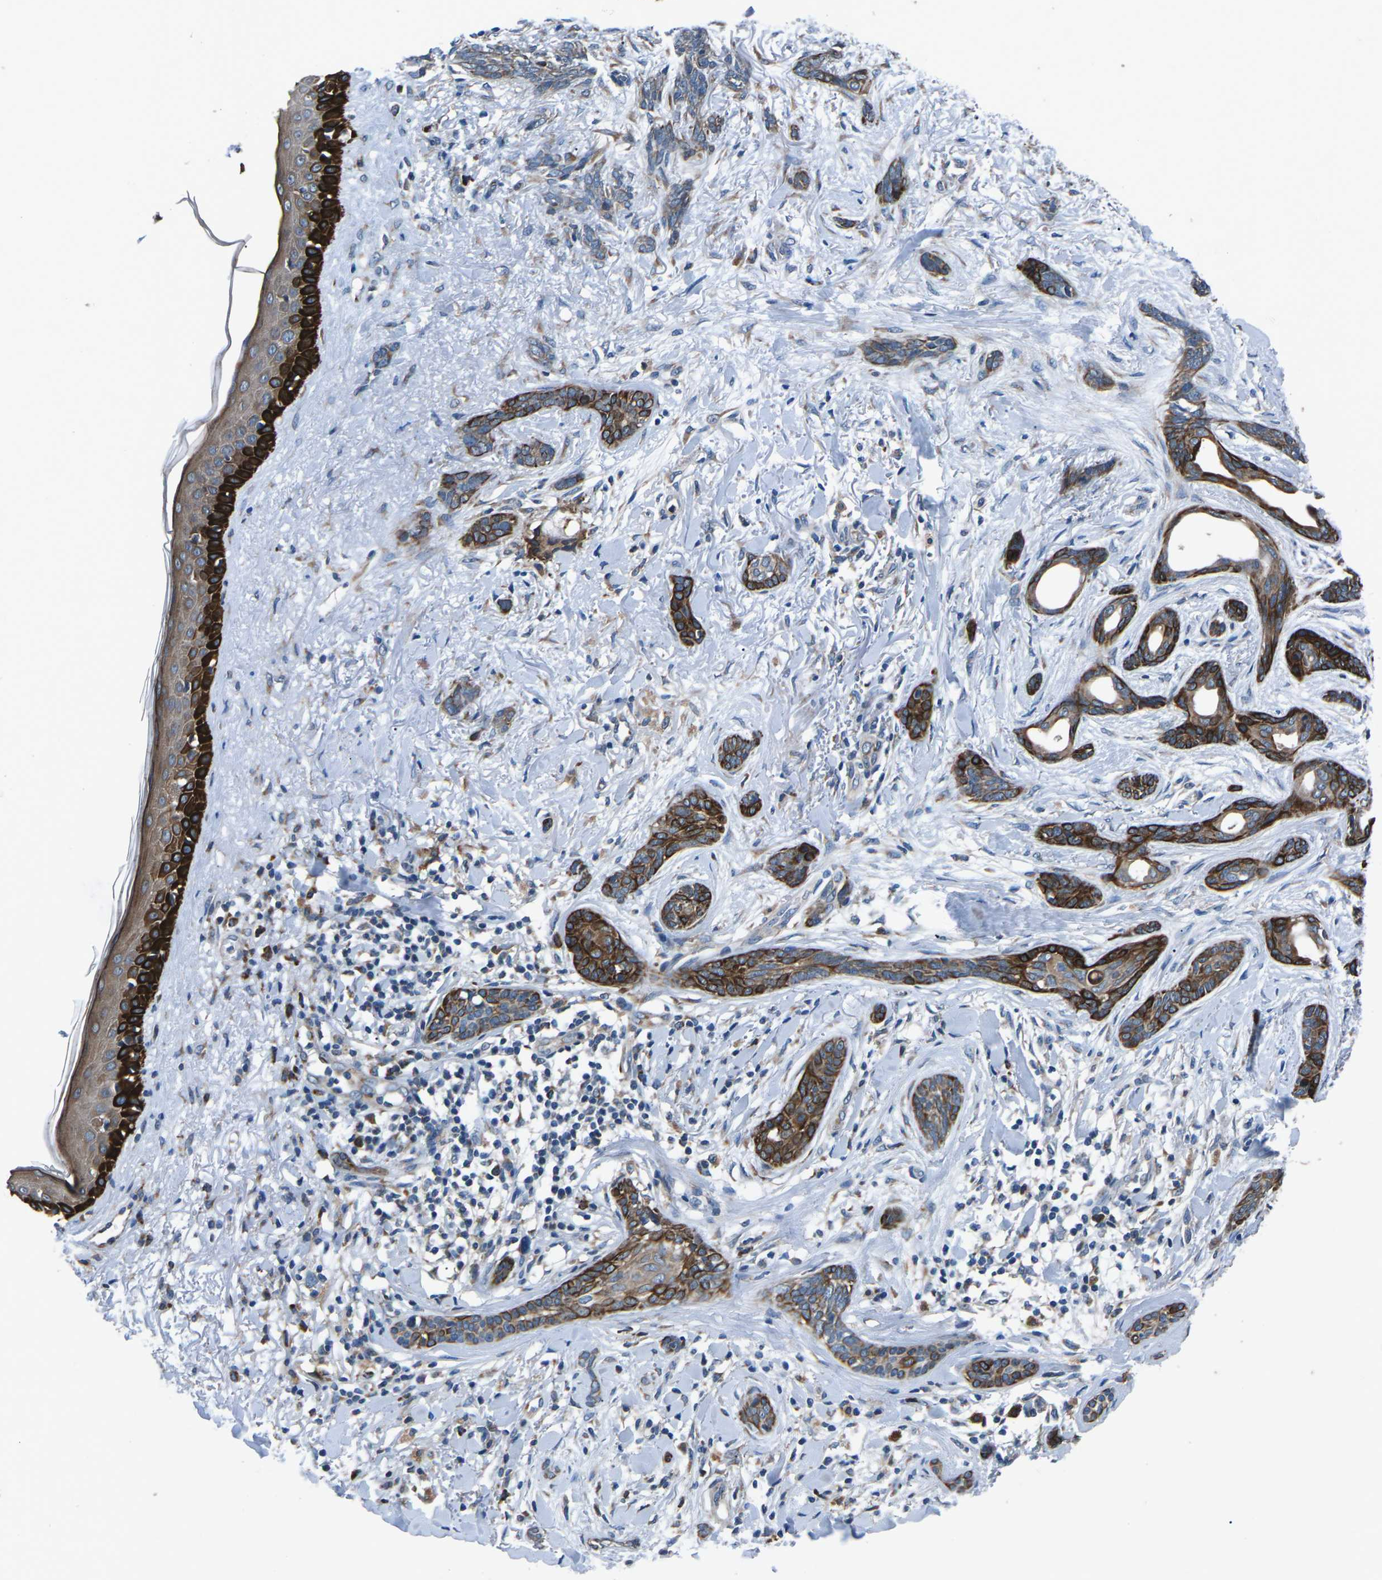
{"staining": {"intensity": "strong", "quantity": ">75%", "location": "cytoplasmic/membranous"}, "tissue": "skin cancer", "cell_type": "Tumor cells", "image_type": "cancer", "snomed": [{"axis": "morphology", "description": "Basal cell carcinoma"}, {"axis": "morphology", "description": "Adnexal tumor, benign"}, {"axis": "topography", "description": "Skin"}], "caption": "High-power microscopy captured an immunohistochemistry (IHC) histopathology image of benign adnexal tumor (skin), revealing strong cytoplasmic/membranous expression in approximately >75% of tumor cells.", "gene": "GABRP", "patient": {"sex": "female", "age": 42}}